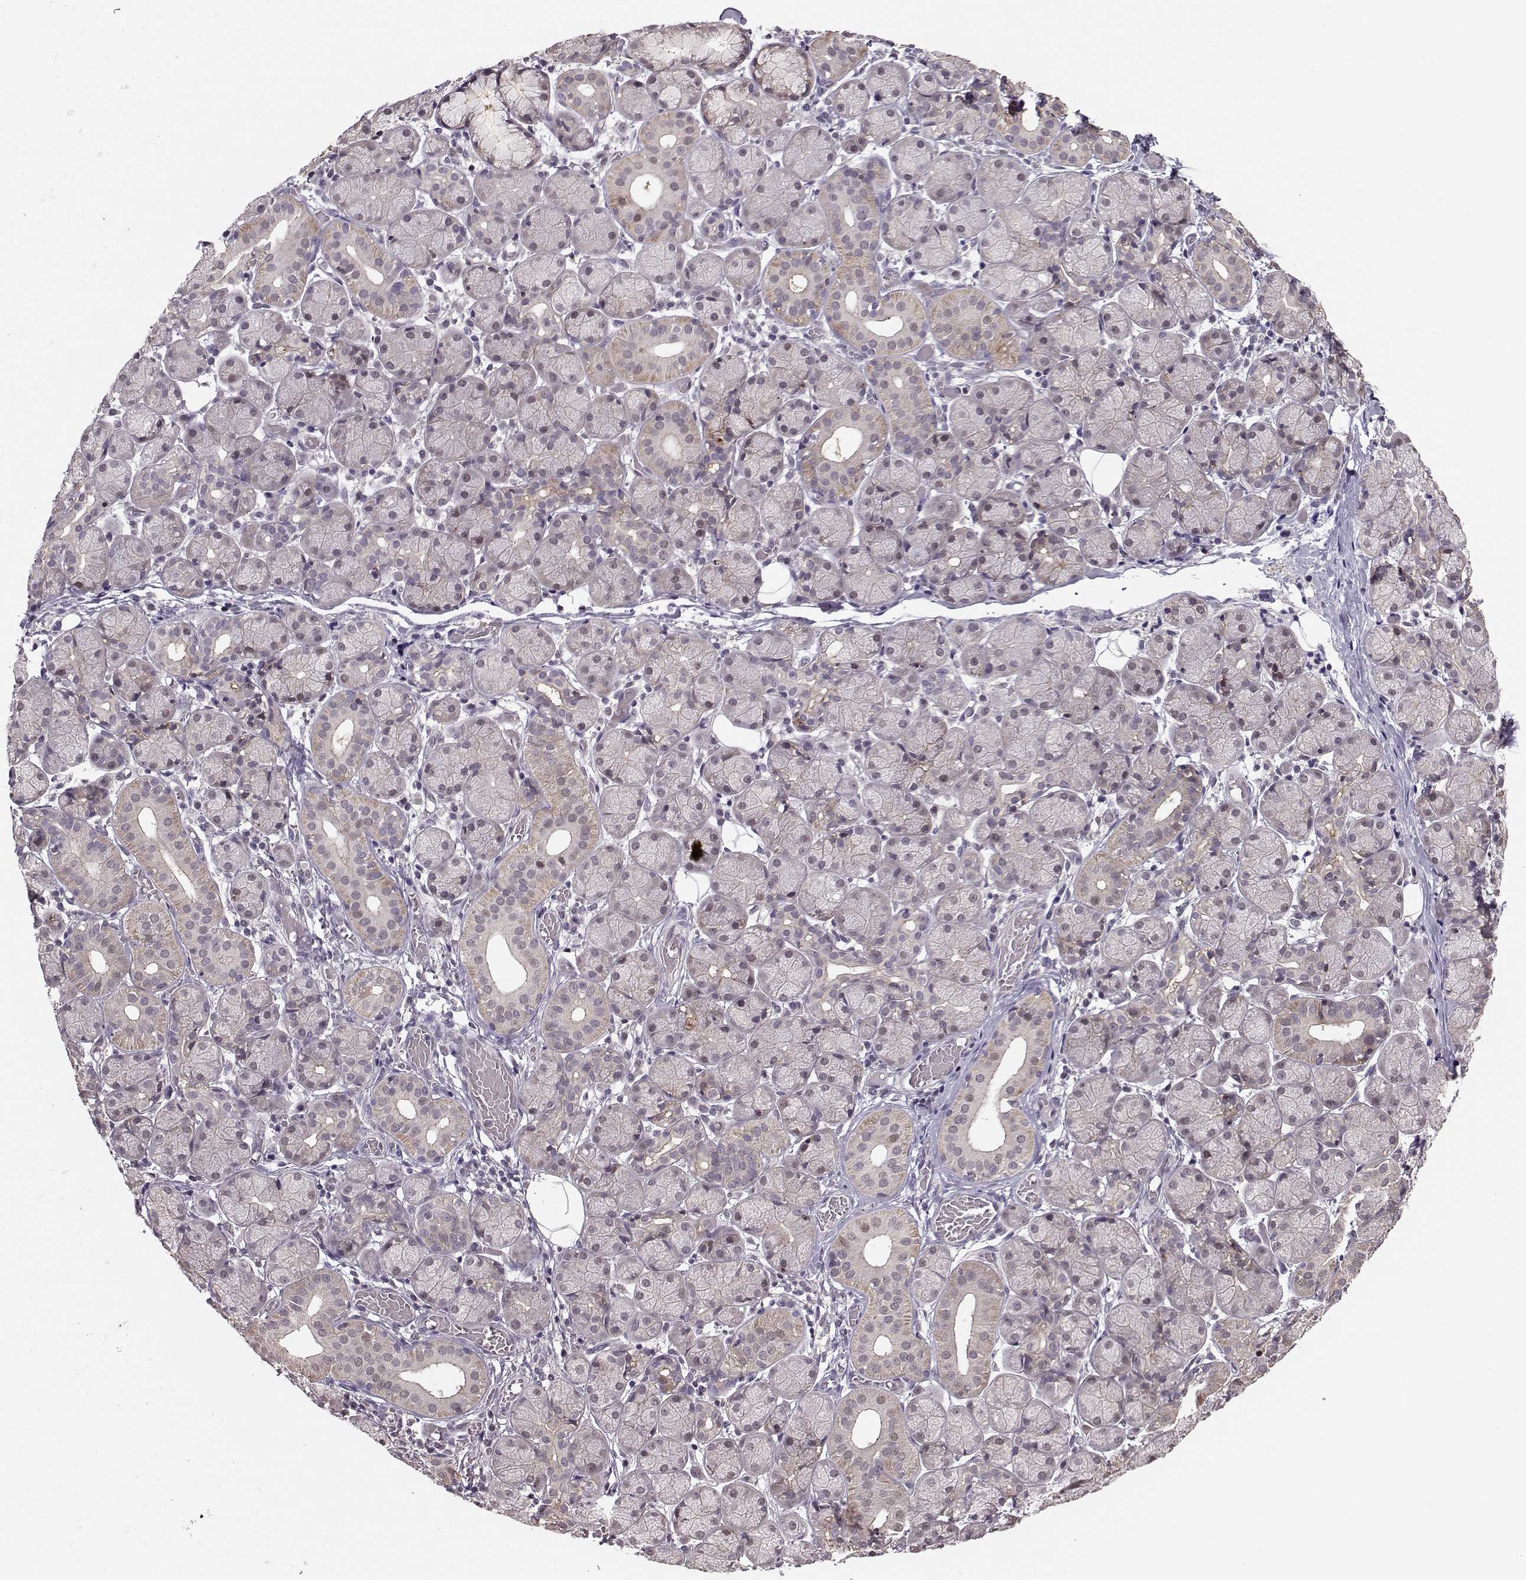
{"staining": {"intensity": "negative", "quantity": "none", "location": "none"}, "tissue": "salivary gland", "cell_type": "Glandular cells", "image_type": "normal", "snomed": [{"axis": "morphology", "description": "Normal tissue, NOS"}, {"axis": "topography", "description": "Salivary gland"}, {"axis": "topography", "description": "Peripheral nerve tissue"}], "caption": "Human salivary gland stained for a protein using immunohistochemistry exhibits no expression in glandular cells.", "gene": "PKP2", "patient": {"sex": "female", "age": 24}}